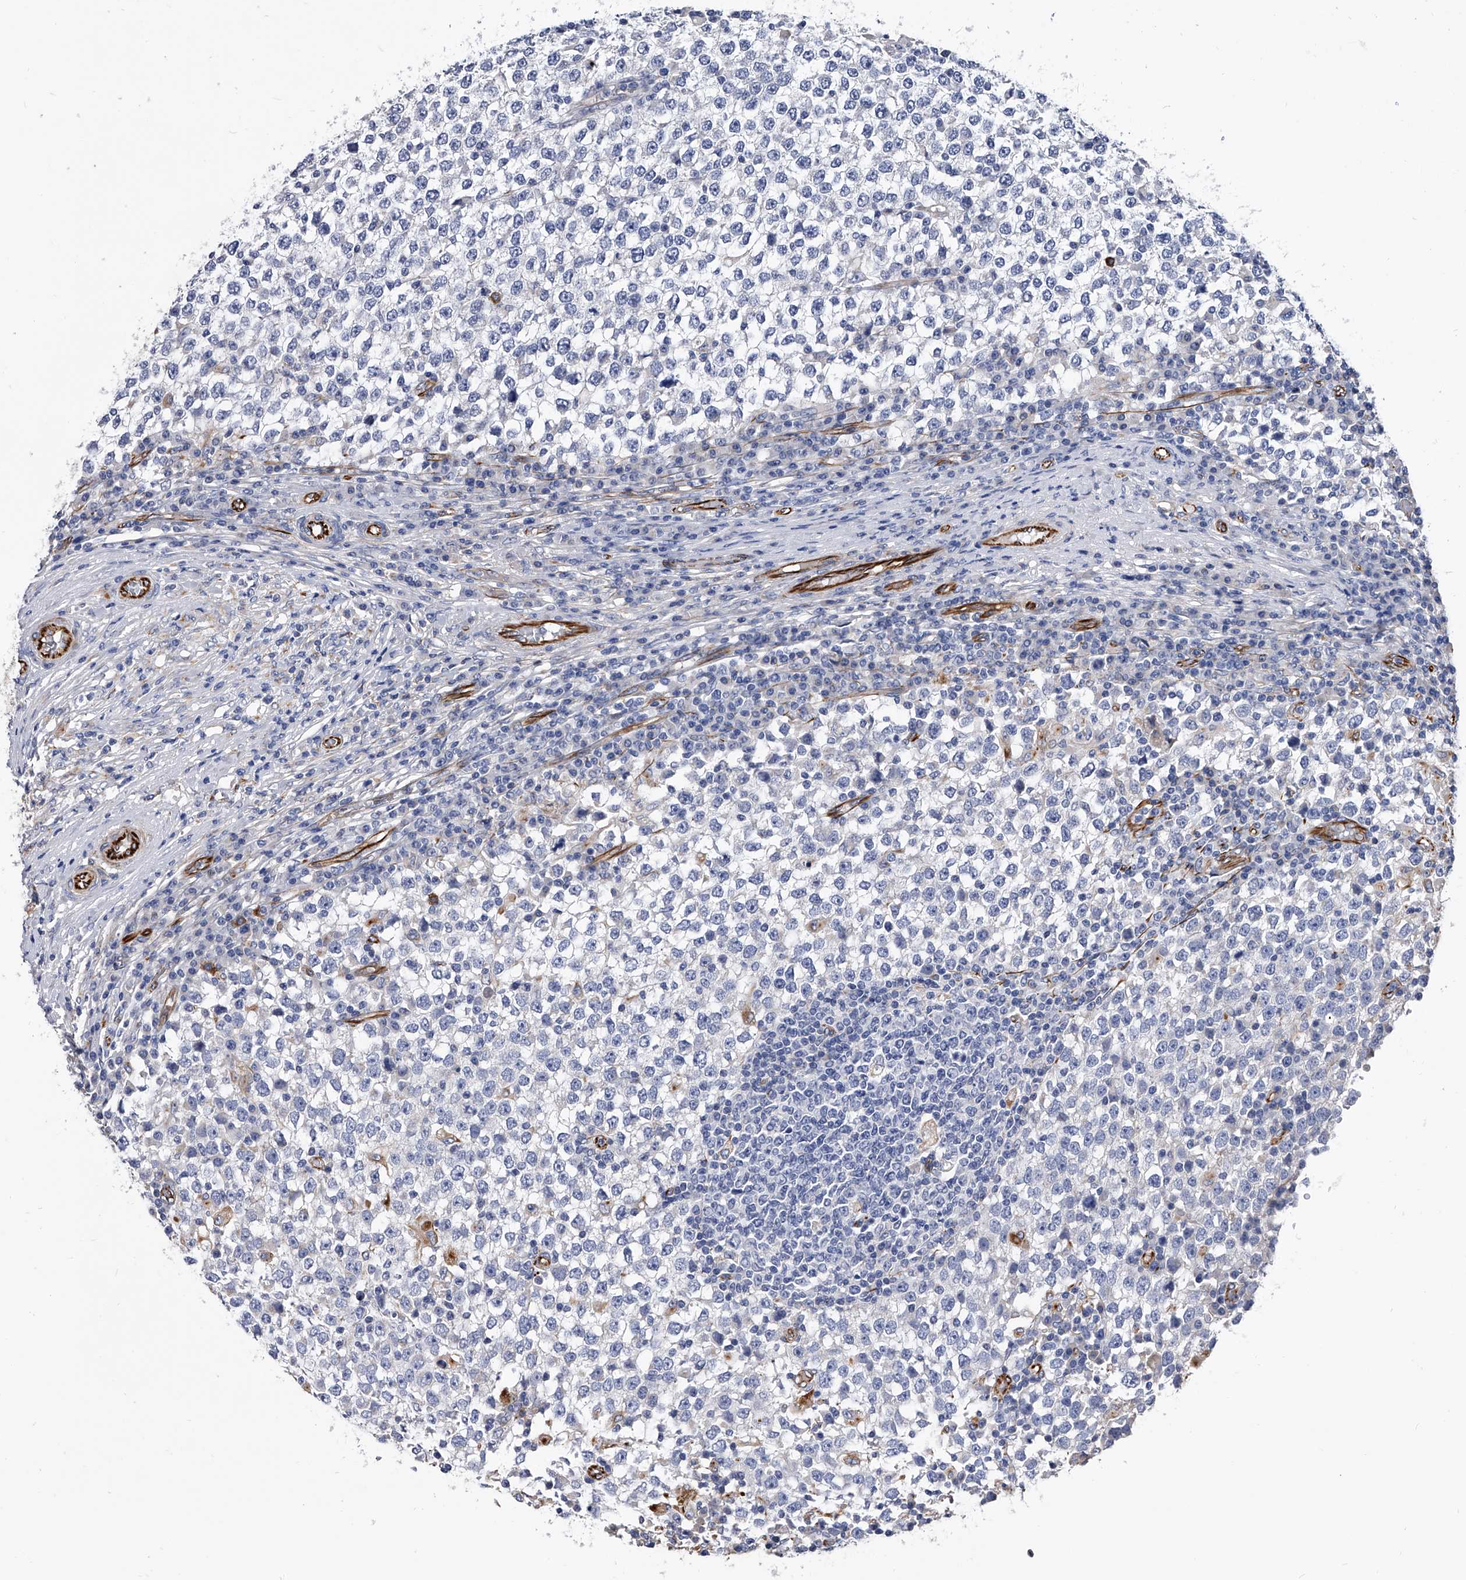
{"staining": {"intensity": "negative", "quantity": "none", "location": "none"}, "tissue": "testis cancer", "cell_type": "Tumor cells", "image_type": "cancer", "snomed": [{"axis": "morphology", "description": "Seminoma, NOS"}, {"axis": "topography", "description": "Testis"}], "caption": "This is an immunohistochemistry (IHC) histopathology image of testis cancer. There is no staining in tumor cells.", "gene": "EFCAB7", "patient": {"sex": "male", "age": 65}}